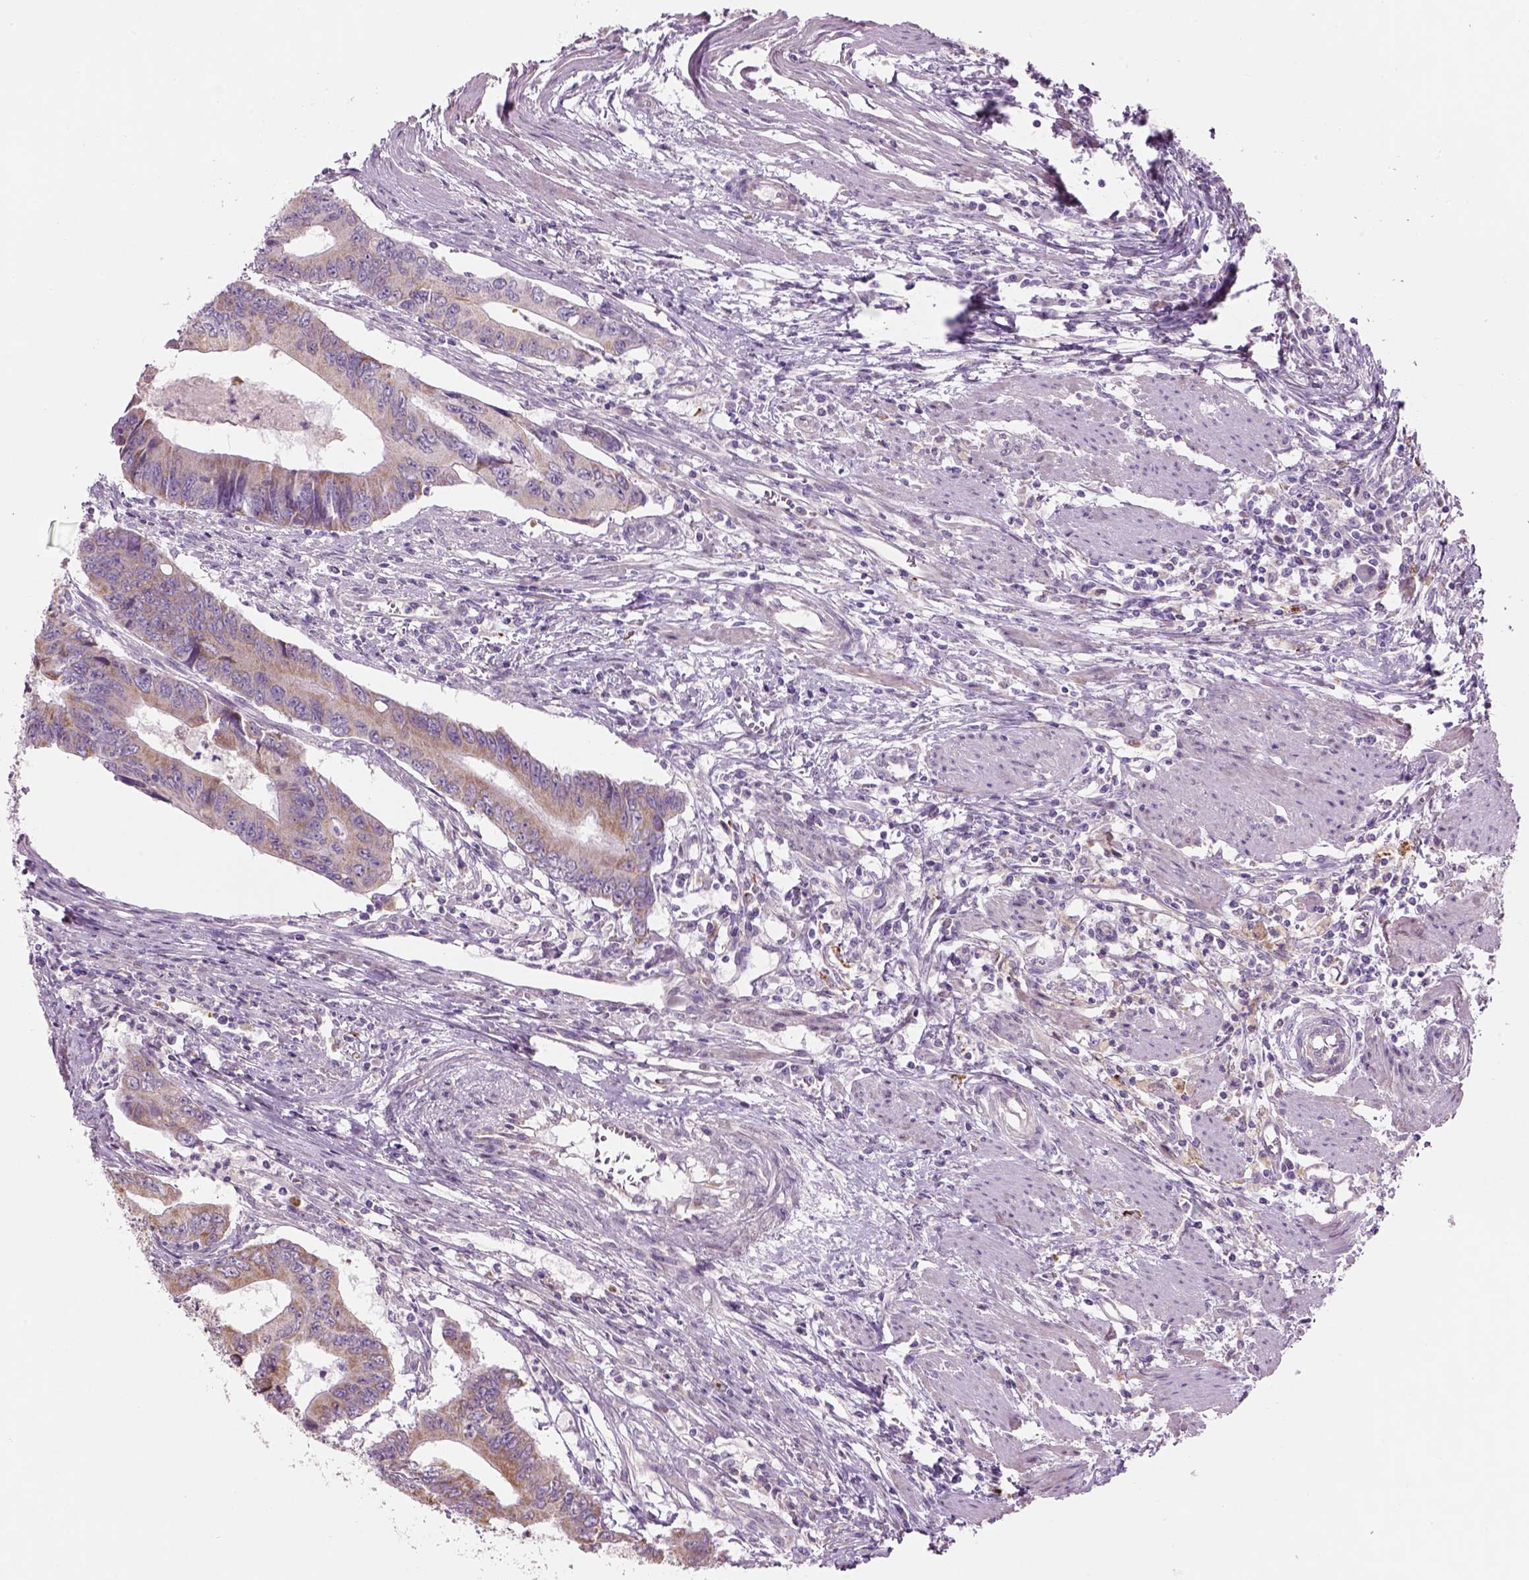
{"staining": {"intensity": "moderate", "quantity": "25%-75%", "location": "cytoplasmic/membranous"}, "tissue": "colorectal cancer", "cell_type": "Tumor cells", "image_type": "cancer", "snomed": [{"axis": "morphology", "description": "Adenocarcinoma, NOS"}, {"axis": "topography", "description": "Colon"}], "caption": "Colorectal adenocarcinoma stained with immunohistochemistry (IHC) displays moderate cytoplasmic/membranous staining in approximately 25%-75% of tumor cells.", "gene": "IFT52", "patient": {"sex": "male", "age": 53}}